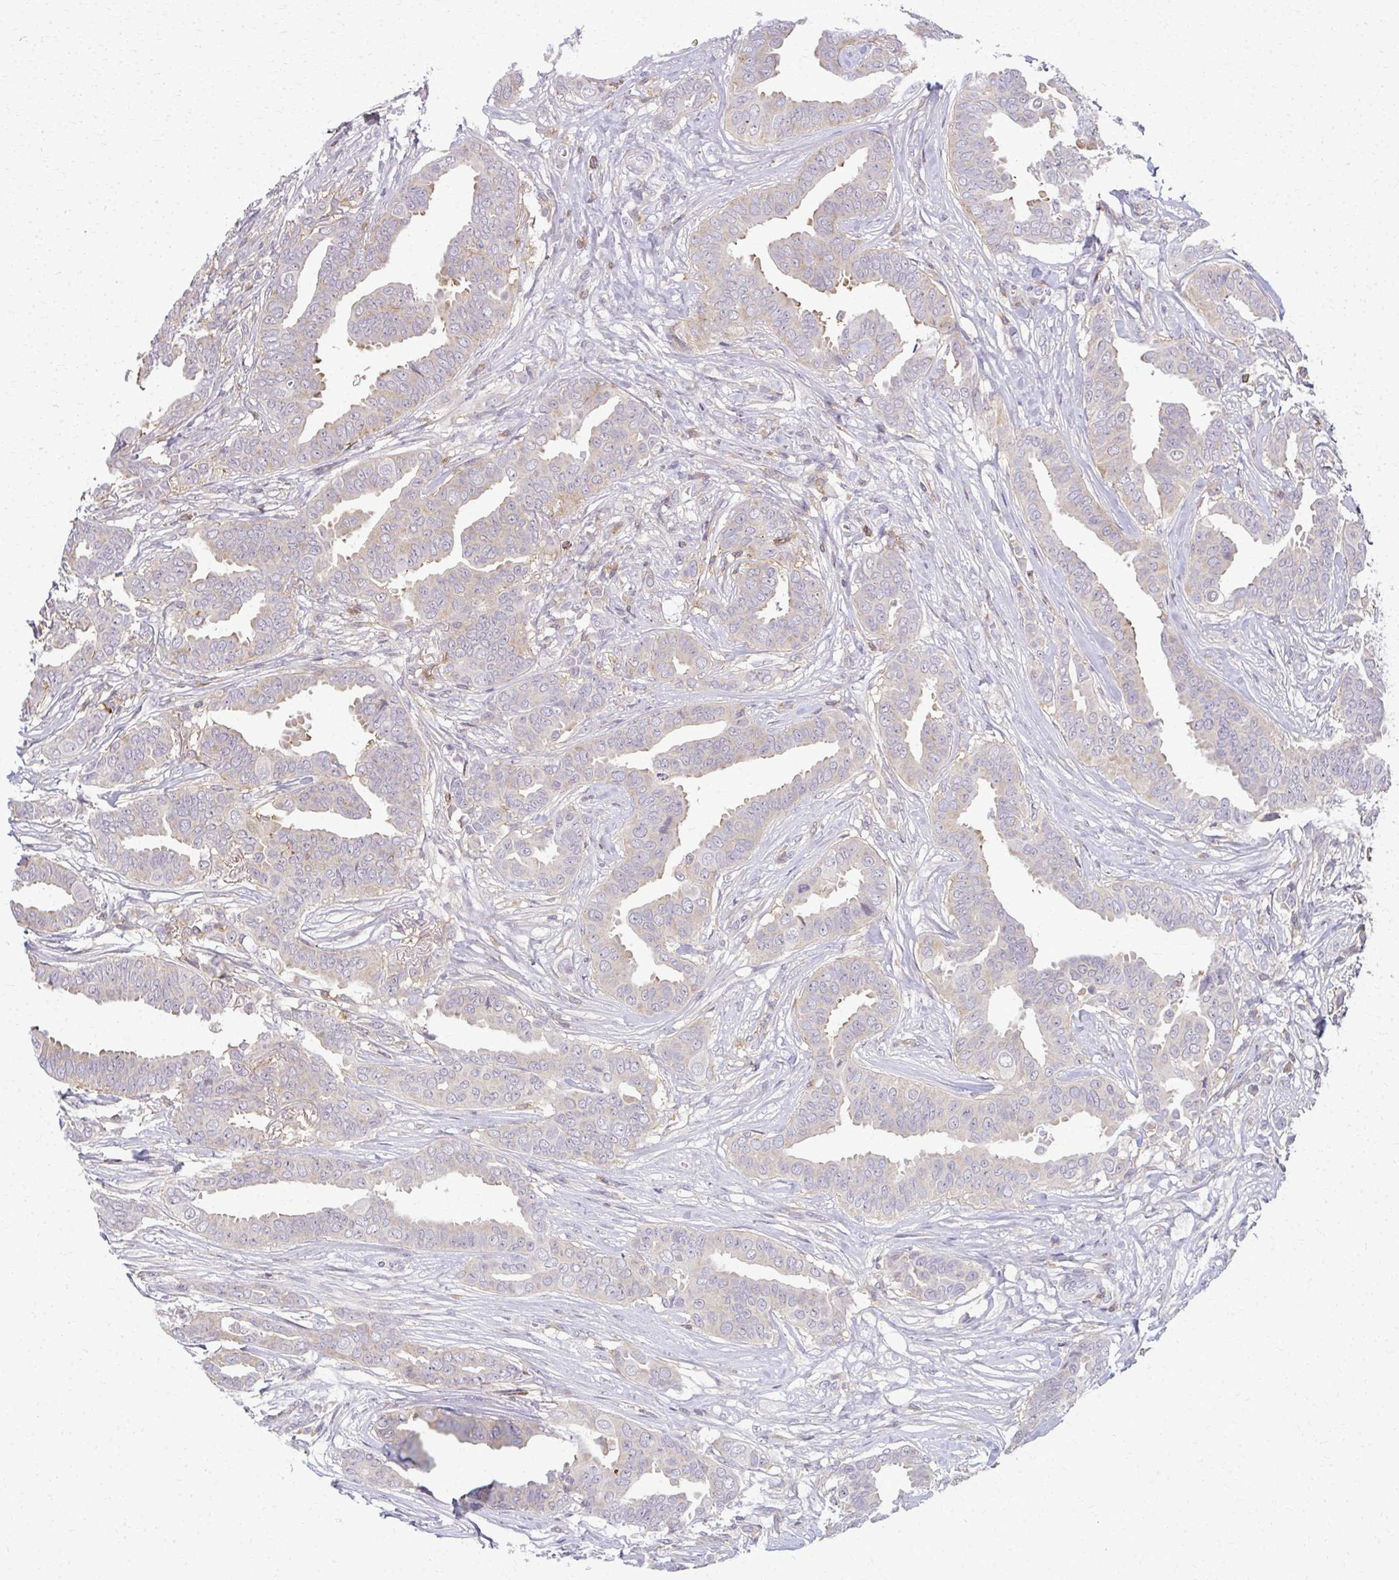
{"staining": {"intensity": "moderate", "quantity": "<25%", "location": "cytoplasmic/membranous"}, "tissue": "breast cancer", "cell_type": "Tumor cells", "image_type": "cancer", "snomed": [{"axis": "morphology", "description": "Duct carcinoma"}, {"axis": "topography", "description": "Breast"}], "caption": "This image exhibits immunohistochemistry staining of breast intraductal carcinoma, with low moderate cytoplasmic/membranous staining in approximately <25% of tumor cells.", "gene": "AP5M1", "patient": {"sex": "female", "age": 45}}